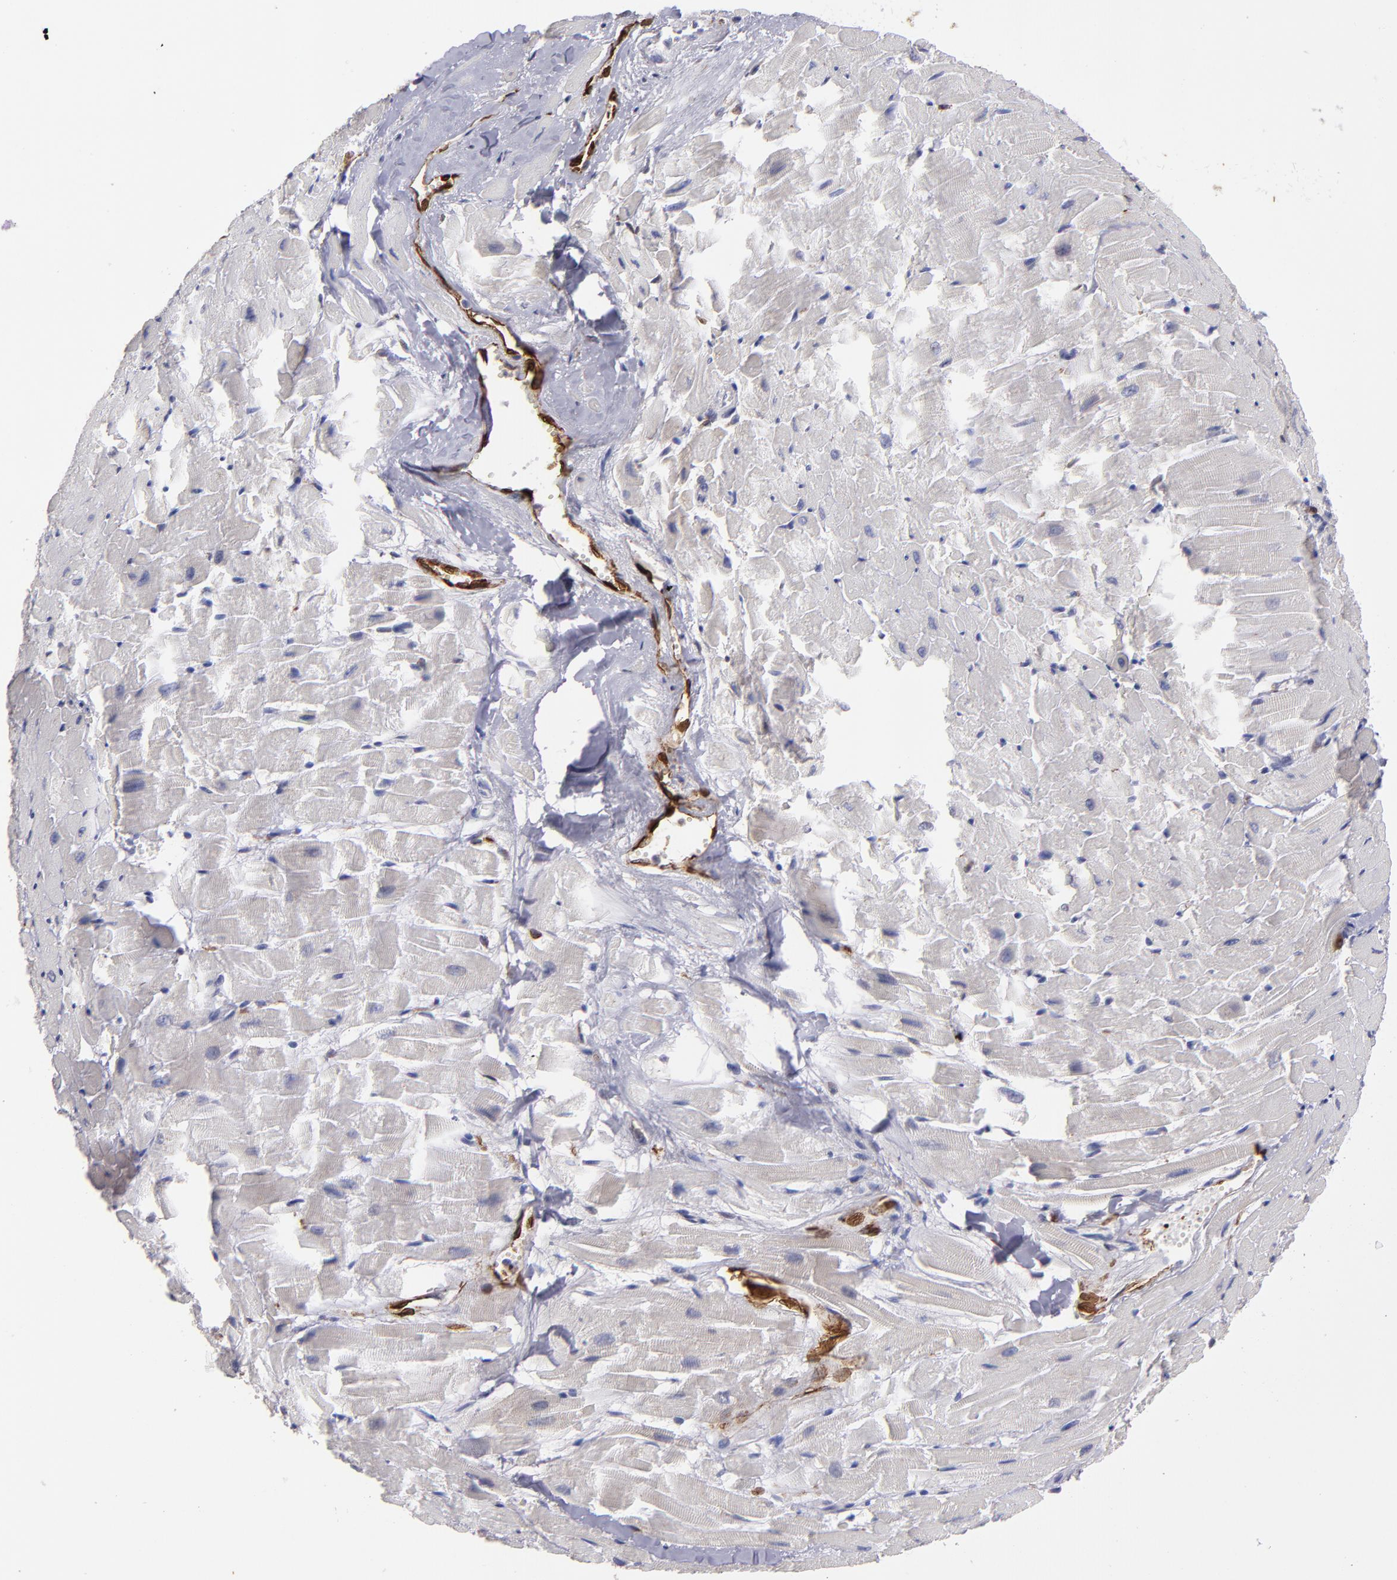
{"staining": {"intensity": "negative", "quantity": "none", "location": "none"}, "tissue": "heart muscle", "cell_type": "Cardiomyocytes", "image_type": "normal", "snomed": [{"axis": "morphology", "description": "Normal tissue, NOS"}, {"axis": "topography", "description": "Heart"}], "caption": "Cardiomyocytes show no significant staining in unremarkable heart muscle. Nuclei are stained in blue.", "gene": "PTGS1", "patient": {"sex": "female", "age": 19}}